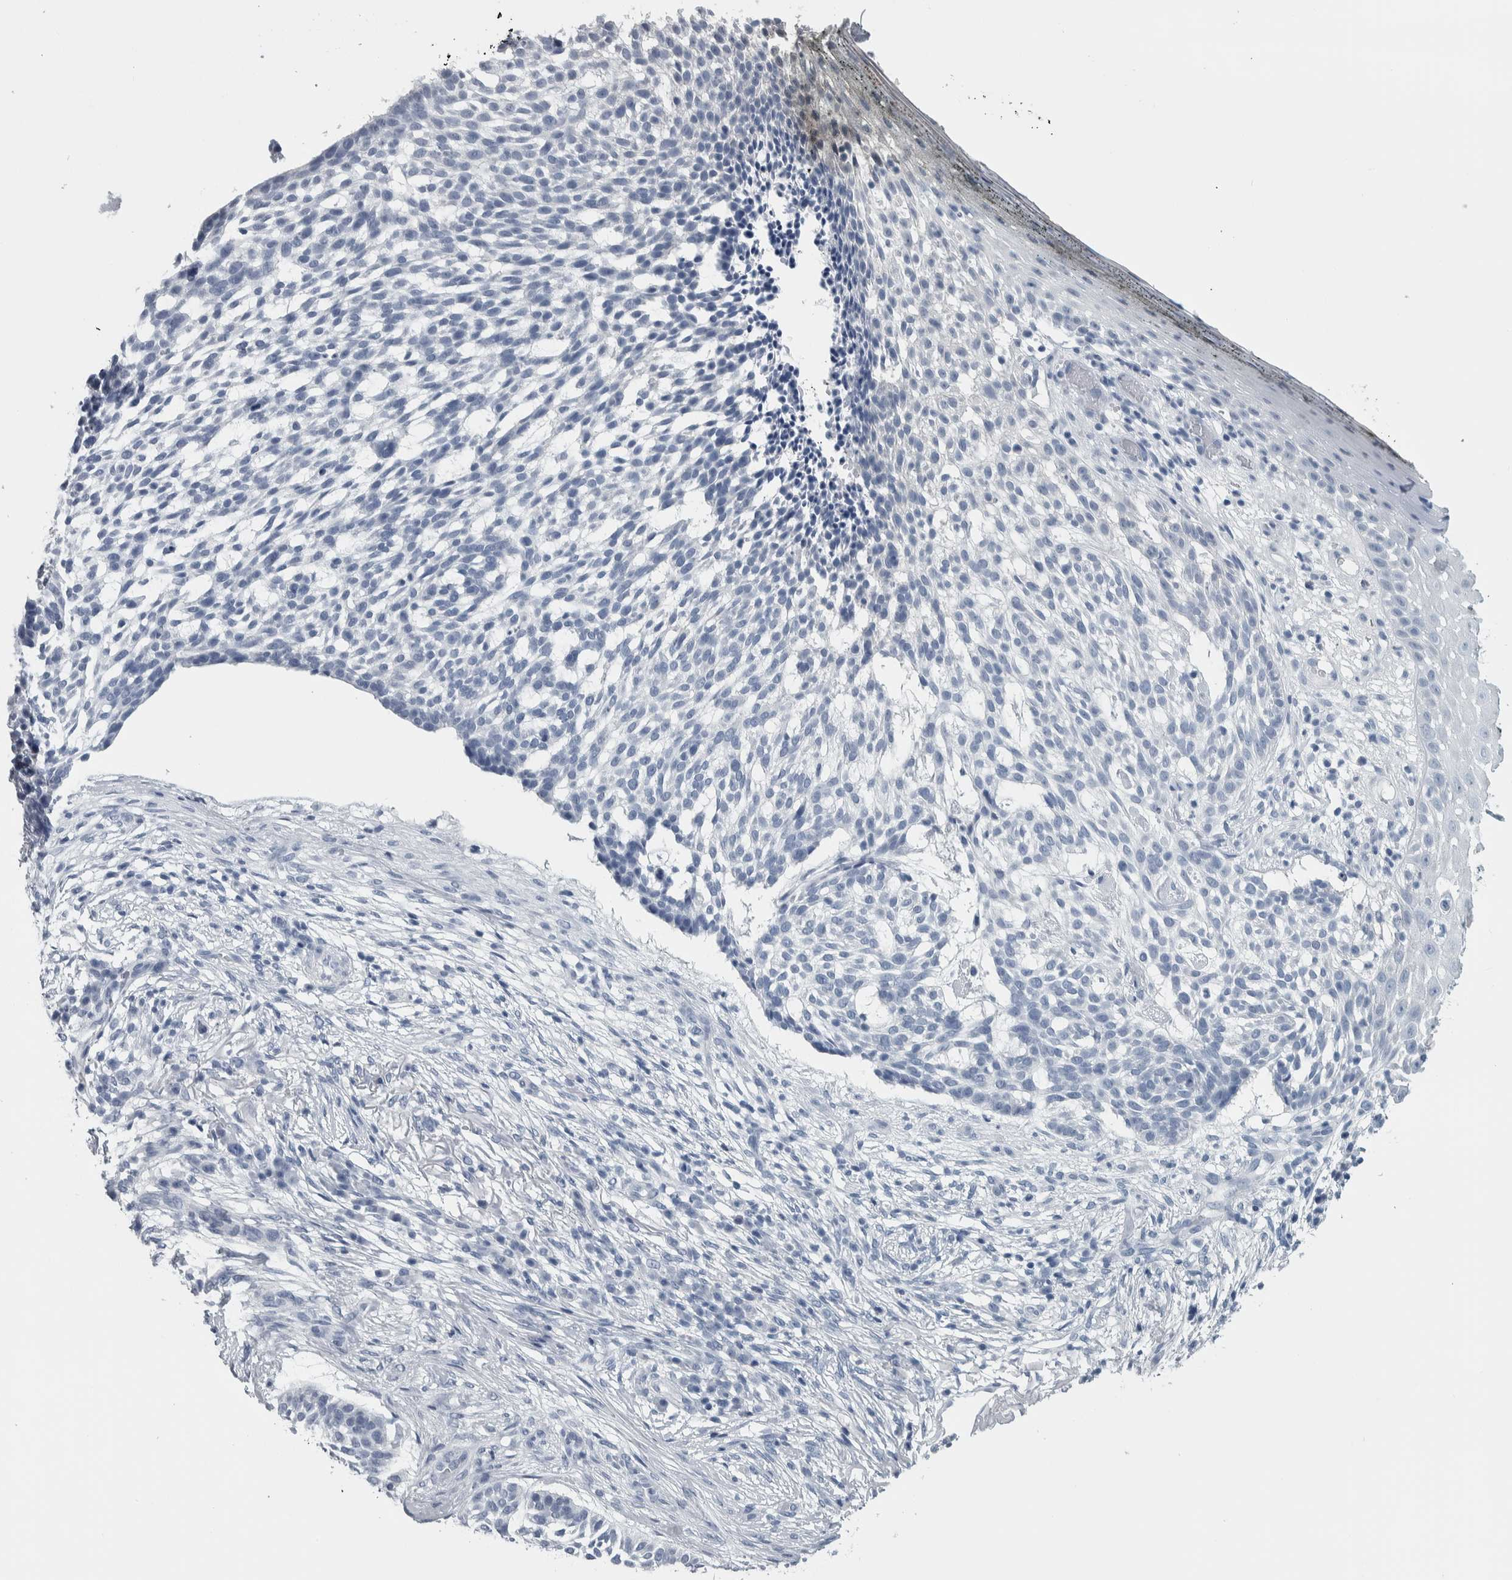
{"staining": {"intensity": "negative", "quantity": "none", "location": "none"}, "tissue": "skin cancer", "cell_type": "Tumor cells", "image_type": "cancer", "snomed": [{"axis": "morphology", "description": "Basal cell carcinoma"}, {"axis": "topography", "description": "Skin"}], "caption": "Immunohistochemistry (IHC) micrograph of neoplastic tissue: basal cell carcinoma (skin) stained with DAB (3,3'-diaminobenzidine) displays no significant protein expression in tumor cells.", "gene": "CDH17", "patient": {"sex": "female", "age": 64}}